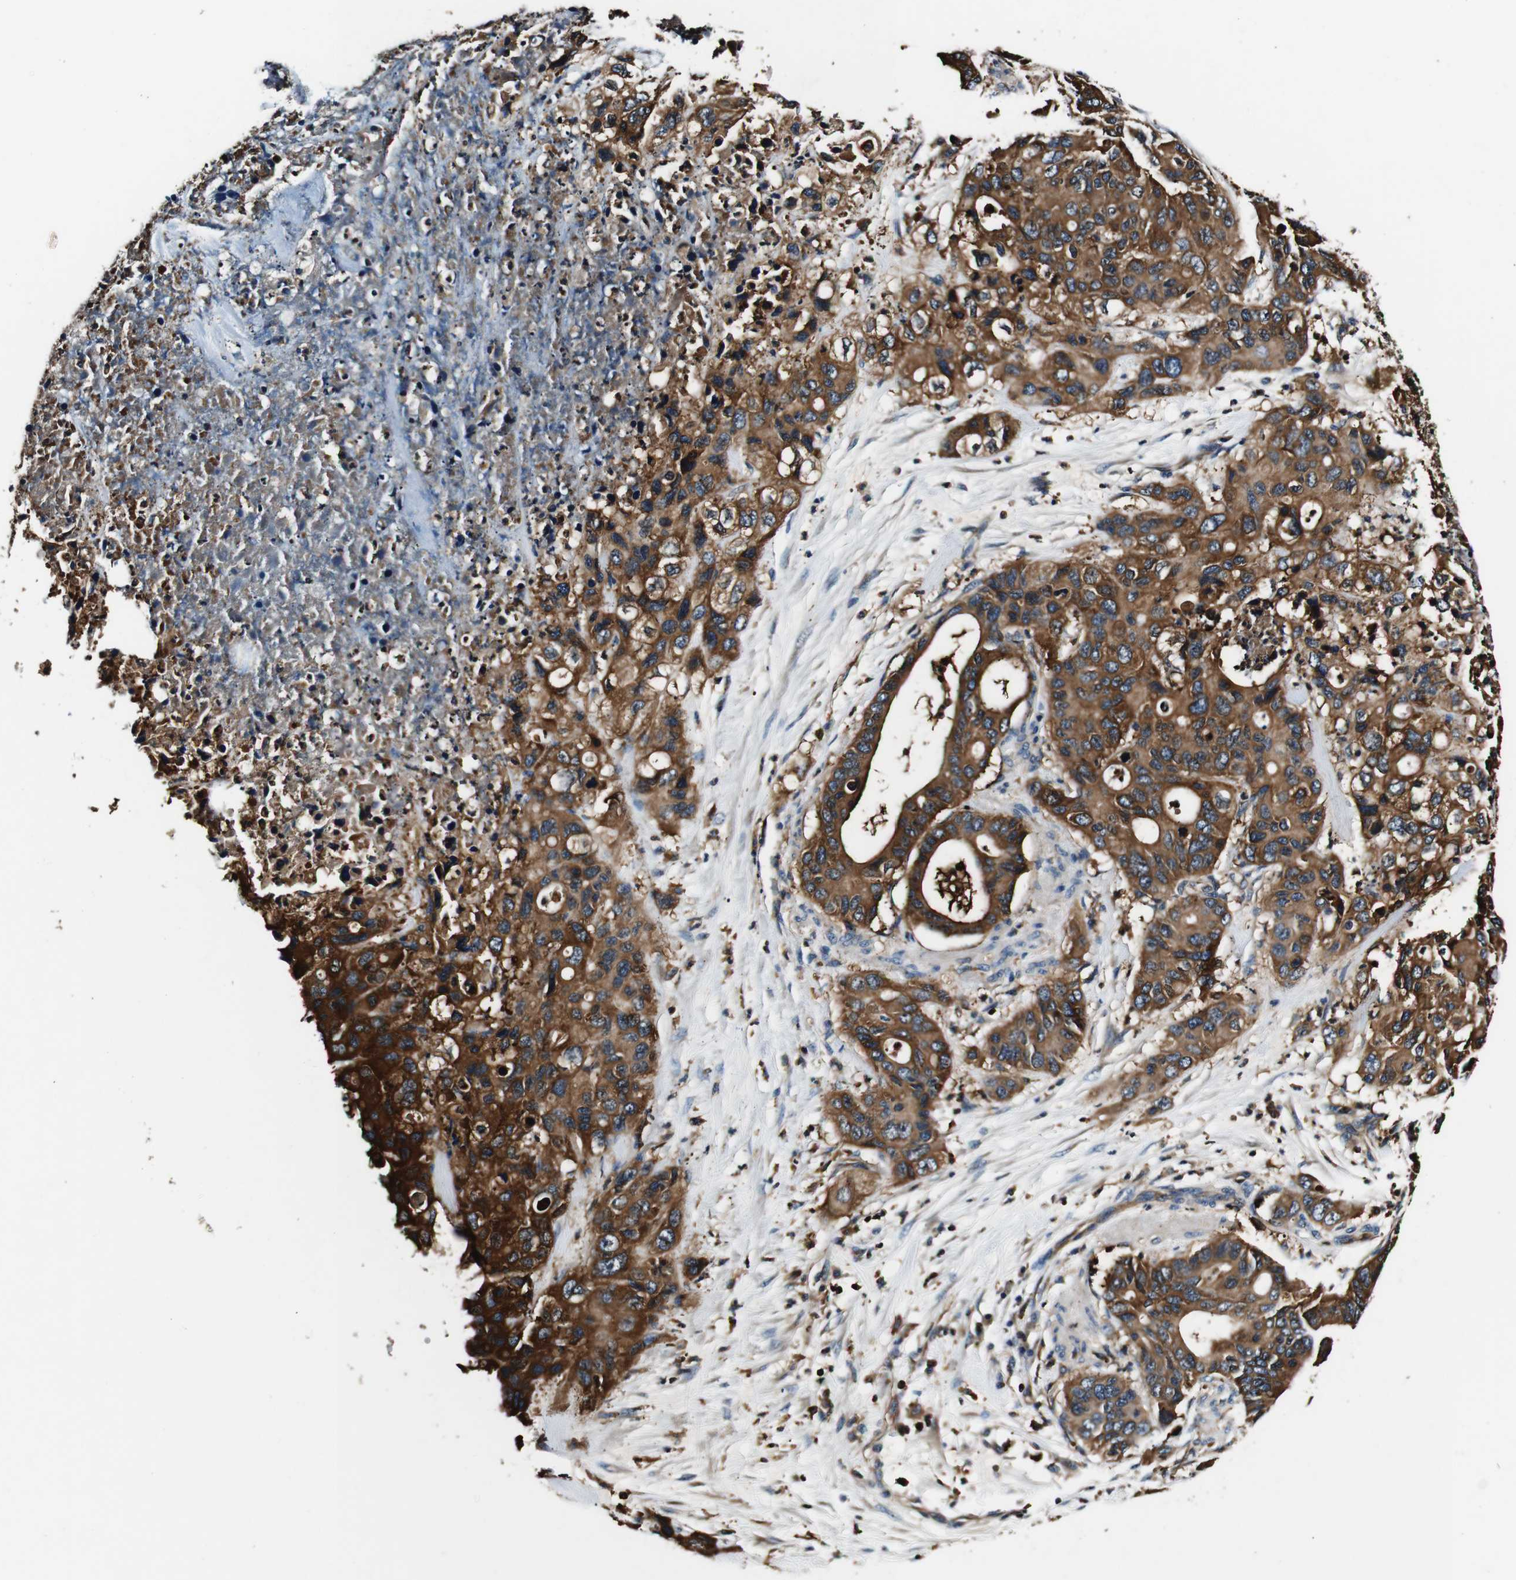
{"staining": {"intensity": "strong", "quantity": ">75%", "location": "cytoplasmic/membranous"}, "tissue": "pancreatic cancer", "cell_type": "Tumor cells", "image_type": "cancer", "snomed": [{"axis": "morphology", "description": "Adenocarcinoma, NOS"}, {"axis": "topography", "description": "Pancreas"}], "caption": "The micrograph exhibits staining of pancreatic cancer (adenocarcinoma), revealing strong cytoplasmic/membranous protein staining (brown color) within tumor cells.", "gene": "RHOT2", "patient": {"sex": "female", "age": 71}}